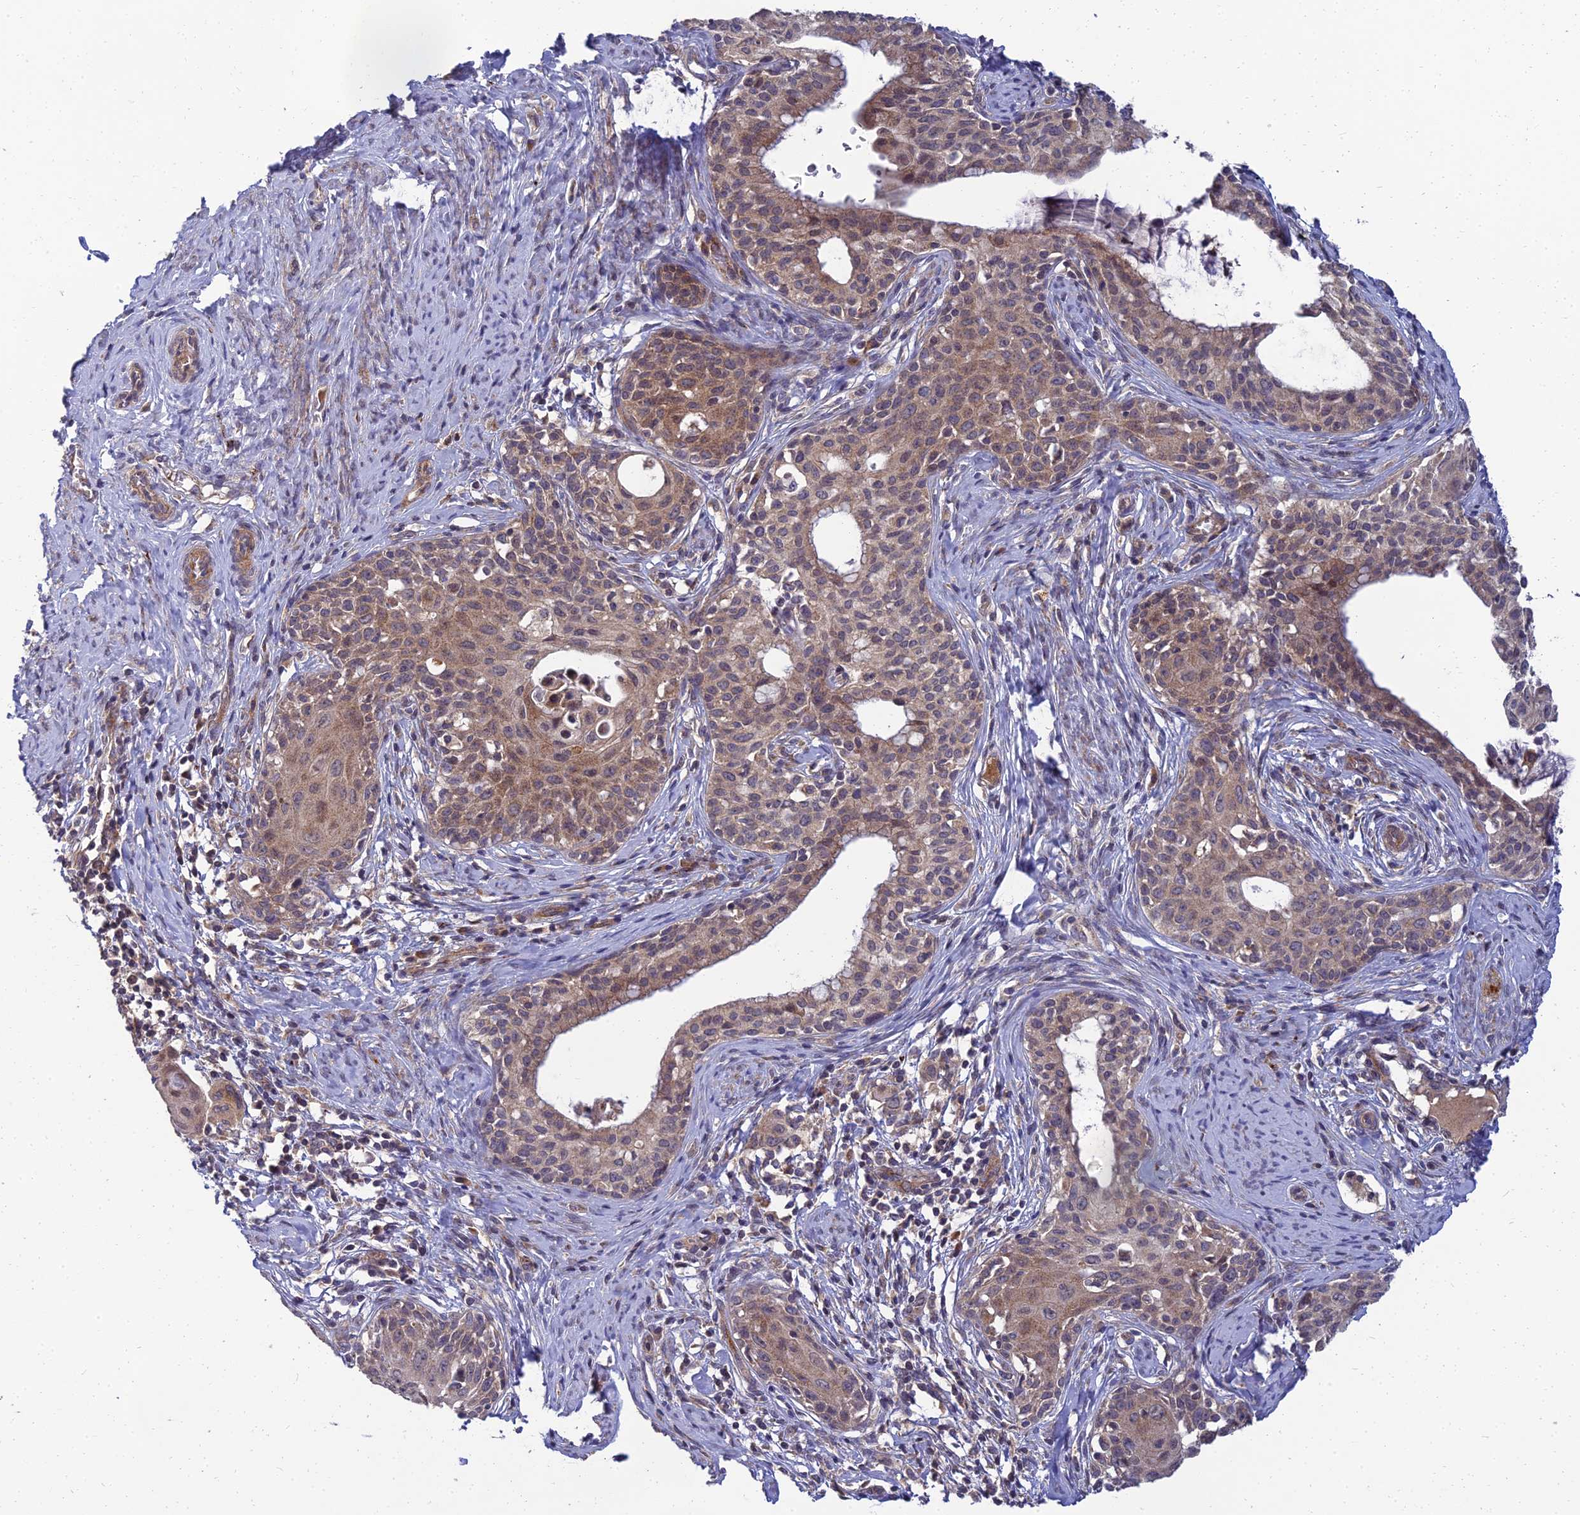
{"staining": {"intensity": "moderate", "quantity": ">75%", "location": "cytoplasmic/membranous"}, "tissue": "cervical cancer", "cell_type": "Tumor cells", "image_type": "cancer", "snomed": [{"axis": "morphology", "description": "Squamous cell carcinoma, NOS"}, {"axis": "morphology", "description": "Adenocarcinoma, NOS"}, {"axis": "topography", "description": "Cervix"}], "caption": "Immunohistochemistry (IHC) (DAB) staining of cervical squamous cell carcinoma reveals moderate cytoplasmic/membranous protein positivity in approximately >75% of tumor cells.", "gene": "NPY", "patient": {"sex": "female", "age": 52}}